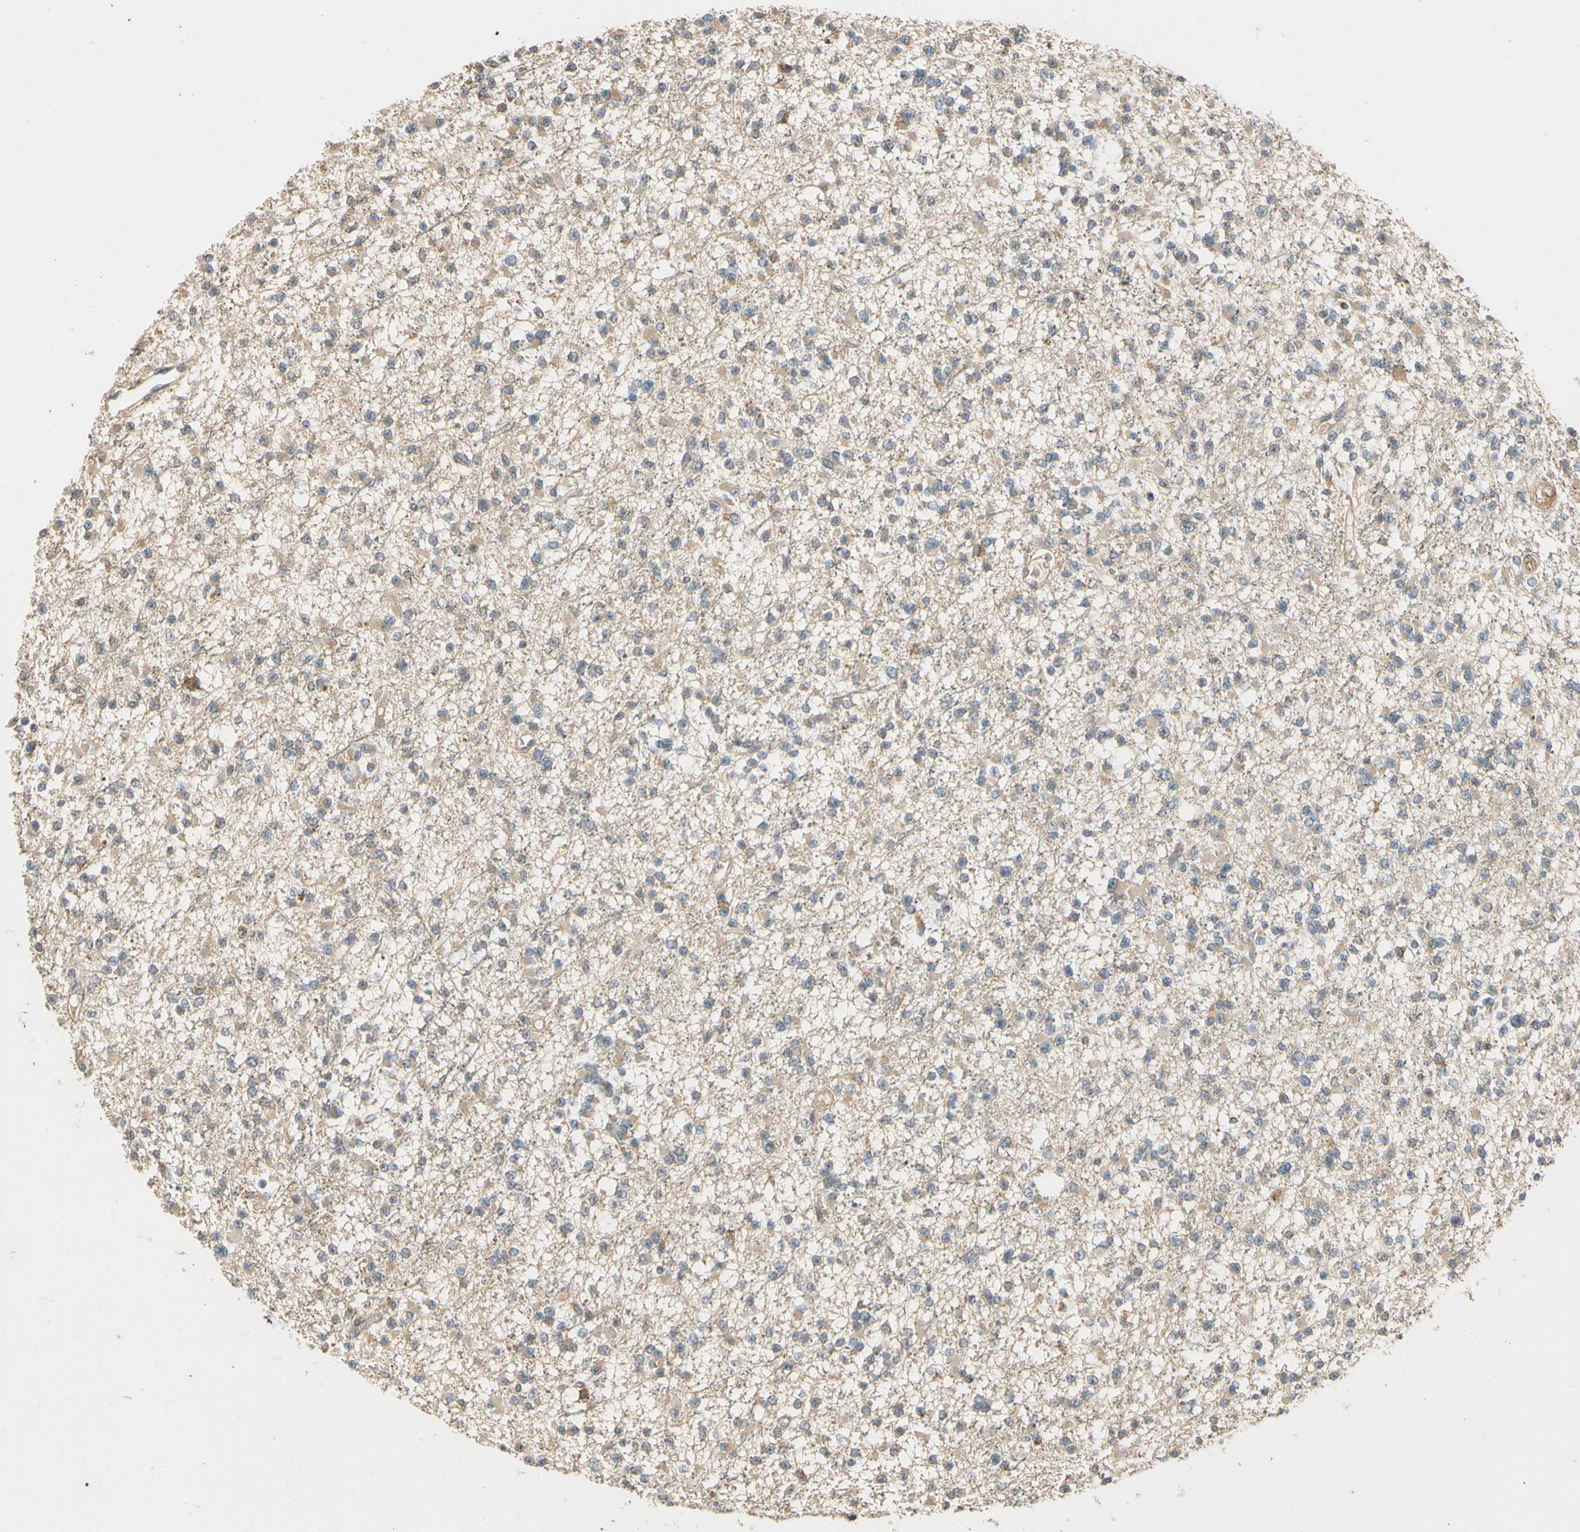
{"staining": {"intensity": "weak", "quantity": ">75%", "location": "cytoplasmic/membranous"}, "tissue": "glioma", "cell_type": "Tumor cells", "image_type": "cancer", "snomed": [{"axis": "morphology", "description": "Glioma, malignant, Low grade"}, {"axis": "topography", "description": "Brain"}], "caption": "IHC image of neoplastic tissue: human malignant low-grade glioma stained using immunohistochemistry (IHC) reveals low levels of weak protein expression localized specifically in the cytoplasmic/membranous of tumor cells, appearing as a cytoplasmic/membranous brown color.", "gene": "ATP2C1", "patient": {"sex": "female", "age": 22}}